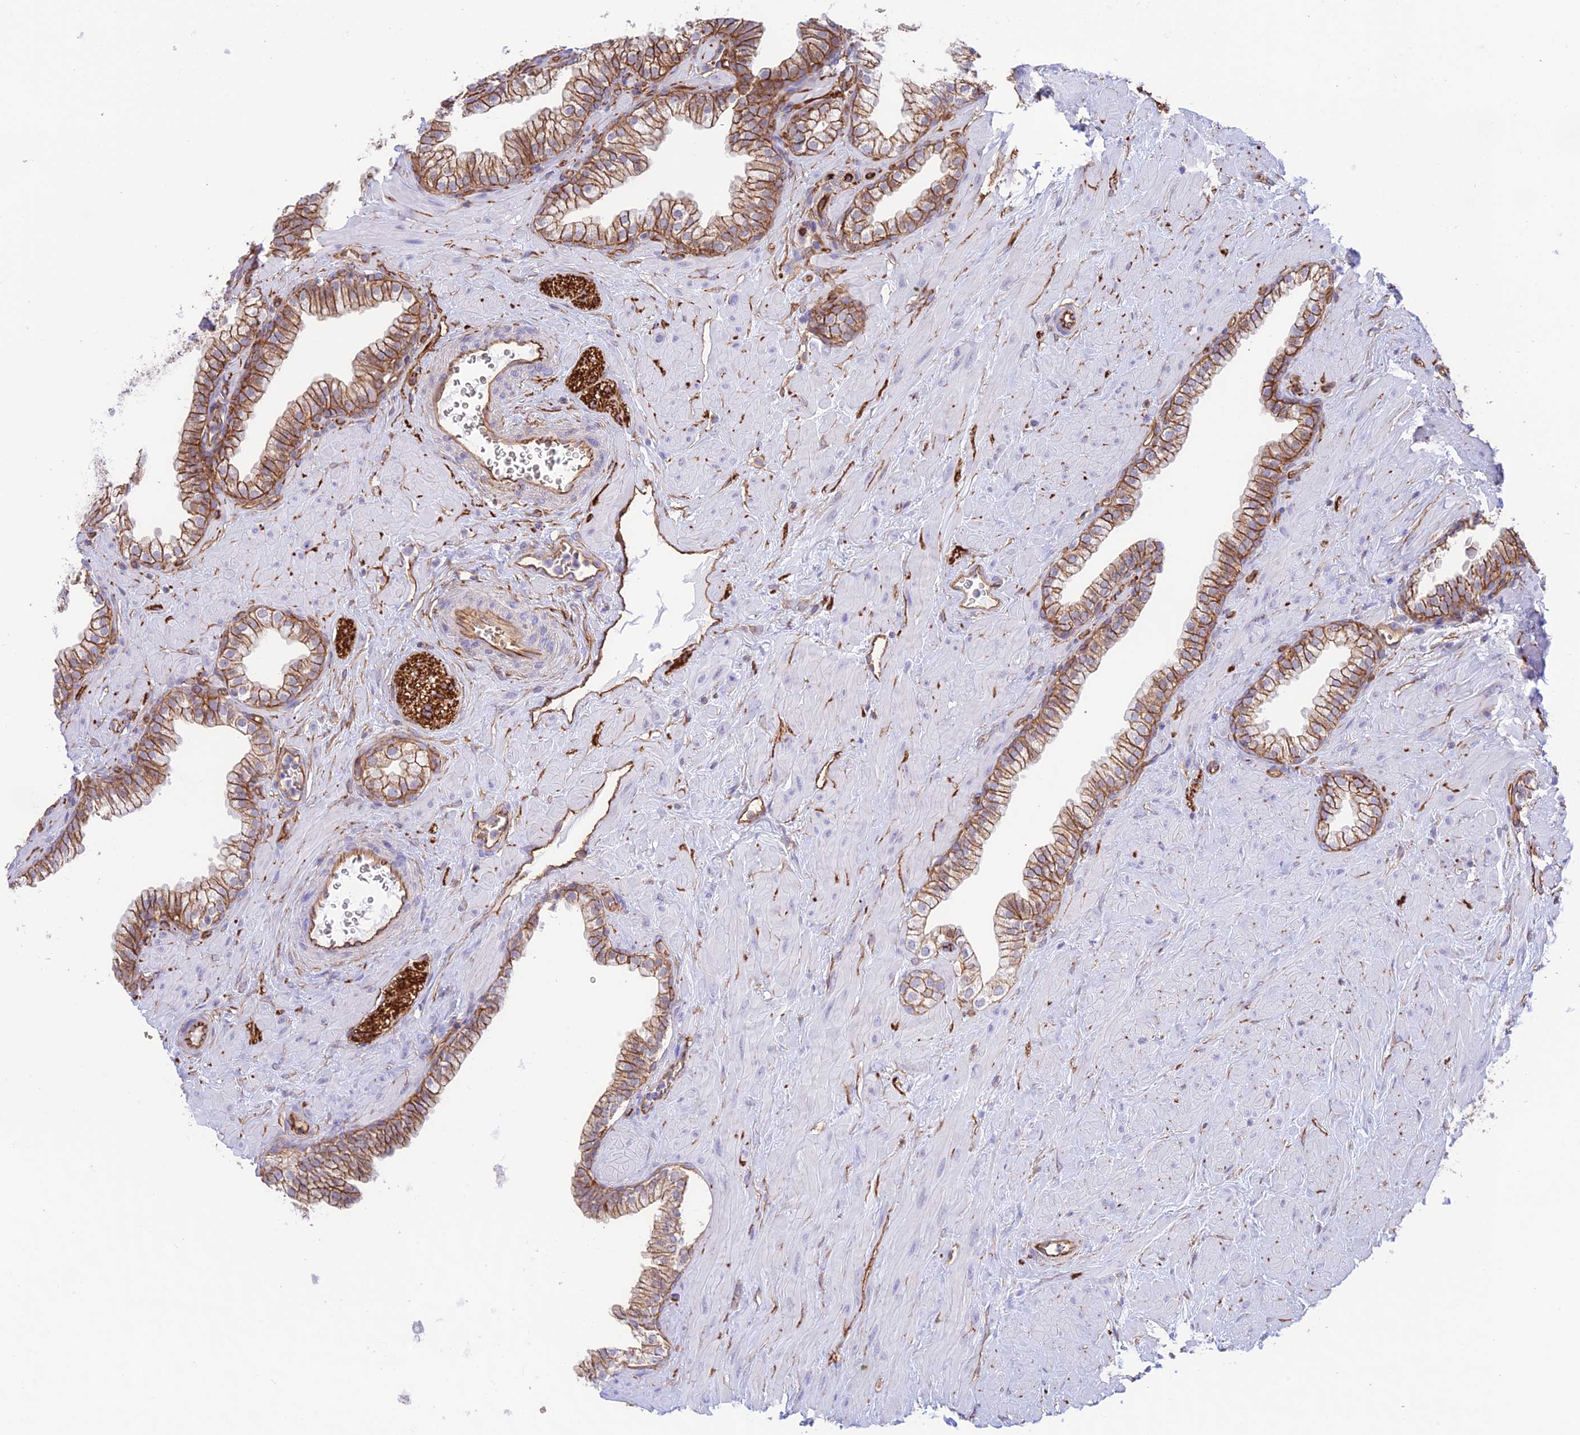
{"staining": {"intensity": "moderate", "quantity": ">75%", "location": "cytoplasmic/membranous"}, "tissue": "prostate", "cell_type": "Glandular cells", "image_type": "normal", "snomed": [{"axis": "morphology", "description": "Normal tissue, NOS"}, {"axis": "morphology", "description": "Urothelial carcinoma, Low grade"}, {"axis": "topography", "description": "Urinary bladder"}, {"axis": "topography", "description": "Prostate"}], "caption": "Prostate stained with DAB (3,3'-diaminobenzidine) IHC displays medium levels of moderate cytoplasmic/membranous expression in about >75% of glandular cells. The protein of interest is stained brown, and the nuclei are stained in blue (DAB (3,3'-diaminobenzidine) IHC with brightfield microscopy, high magnification).", "gene": "YPEL5", "patient": {"sex": "male", "age": 60}}